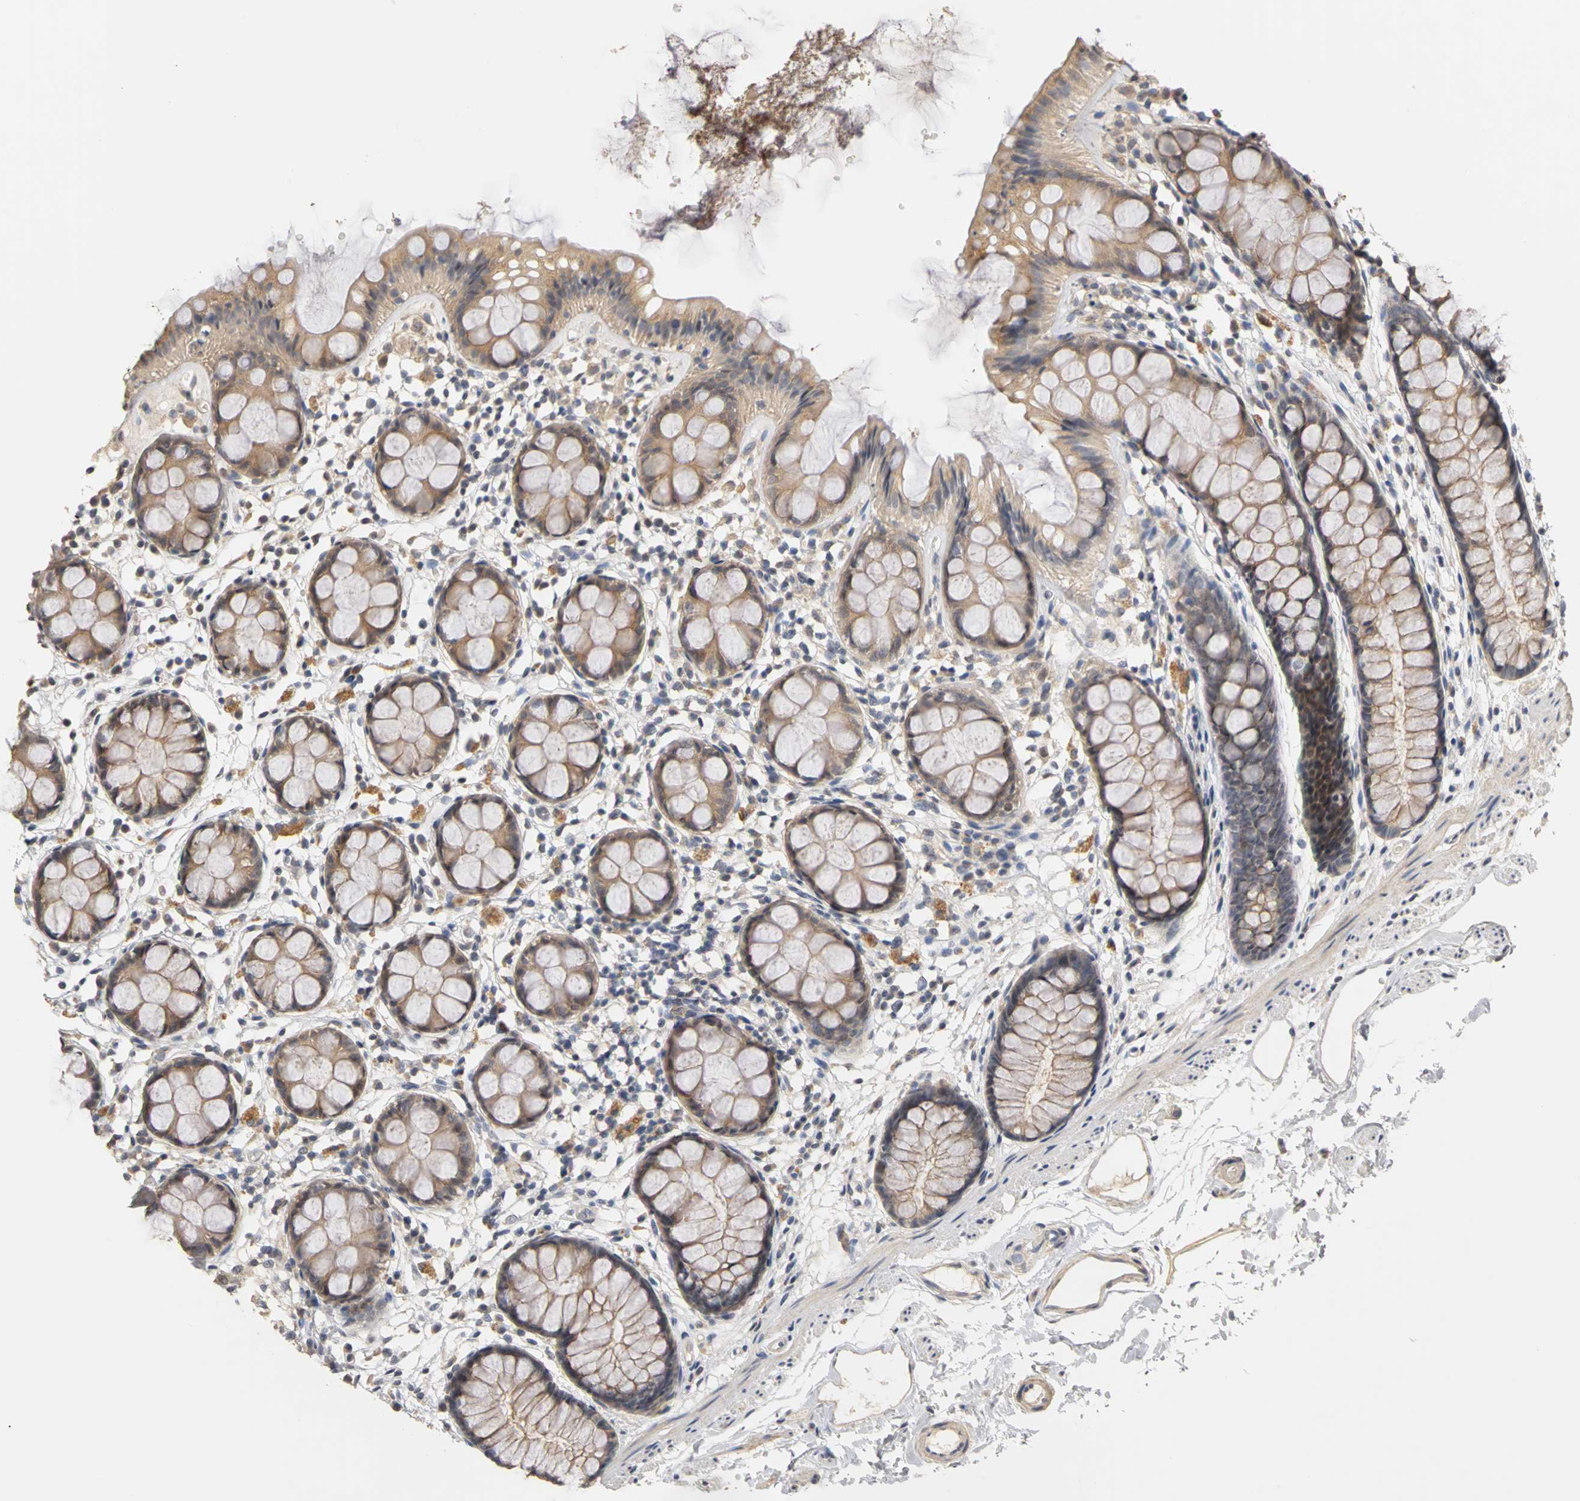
{"staining": {"intensity": "moderate", "quantity": ">75%", "location": "cytoplasmic/membranous"}, "tissue": "rectum", "cell_type": "Glandular cells", "image_type": "normal", "snomed": [{"axis": "morphology", "description": "Normal tissue, NOS"}, {"axis": "topography", "description": "Rectum"}], "caption": "A brown stain highlights moderate cytoplasmic/membranous positivity of a protein in glandular cells of benign human rectum. (IHC, brightfield microscopy, high magnification).", "gene": "PGR", "patient": {"sex": "female", "age": 66}}